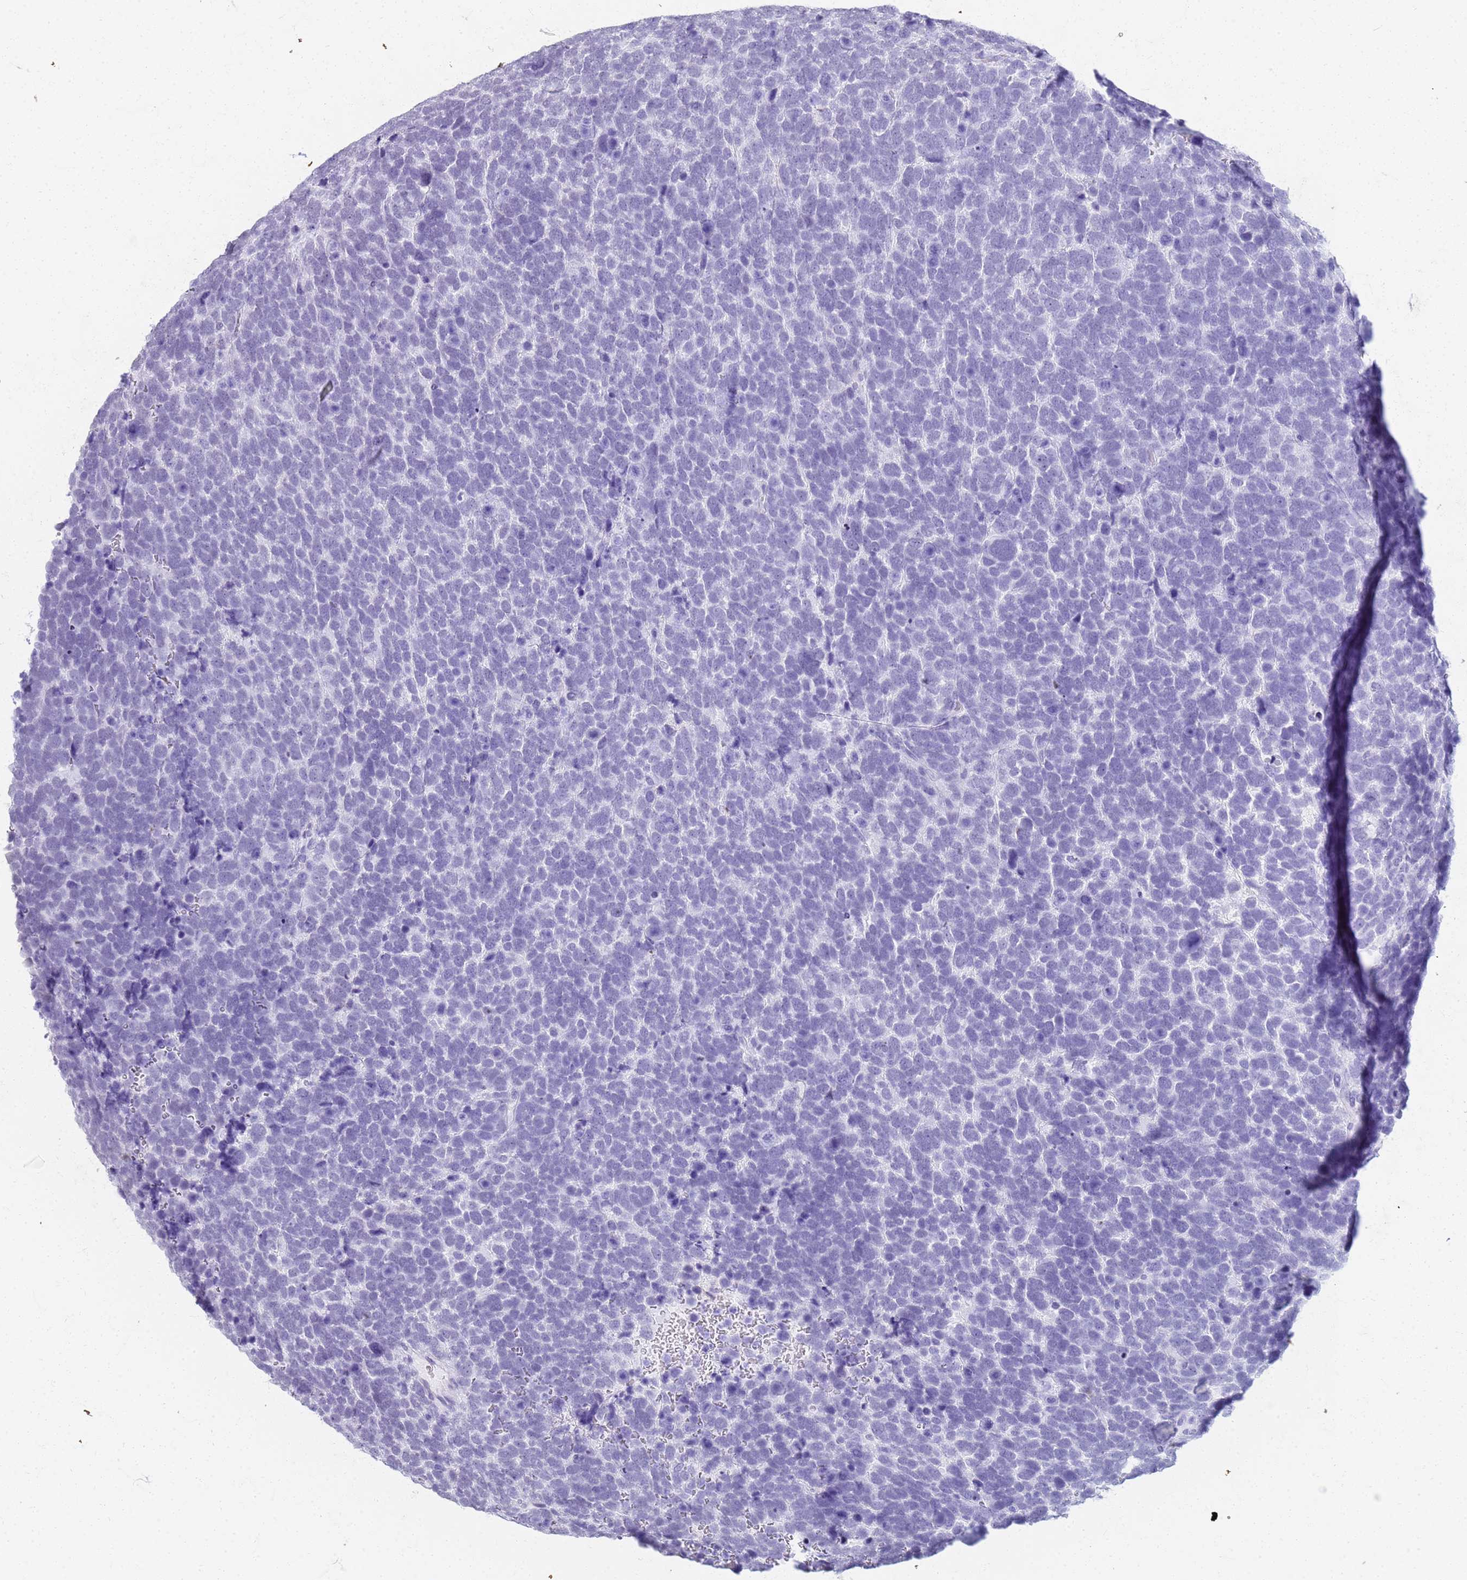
{"staining": {"intensity": "negative", "quantity": "none", "location": "none"}, "tissue": "urothelial cancer", "cell_type": "Tumor cells", "image_type": "cancer", "snomed": [{"axis": "morphology", "description": "Urothelial carcinoma, High grade"}, {"axis": "topography", "description": "Urinary bladder"}], "caption": "Histopathology image shows no protein expression in tumor cells of urothelial cancer tissue. Brightfield microscopy of immunohistochemistry stained with DAB (brown) and hematoxylin (blue), captured at high magnification.", "gene": "SLC7A9", "patient": {"sex": "female", "age": 82}}